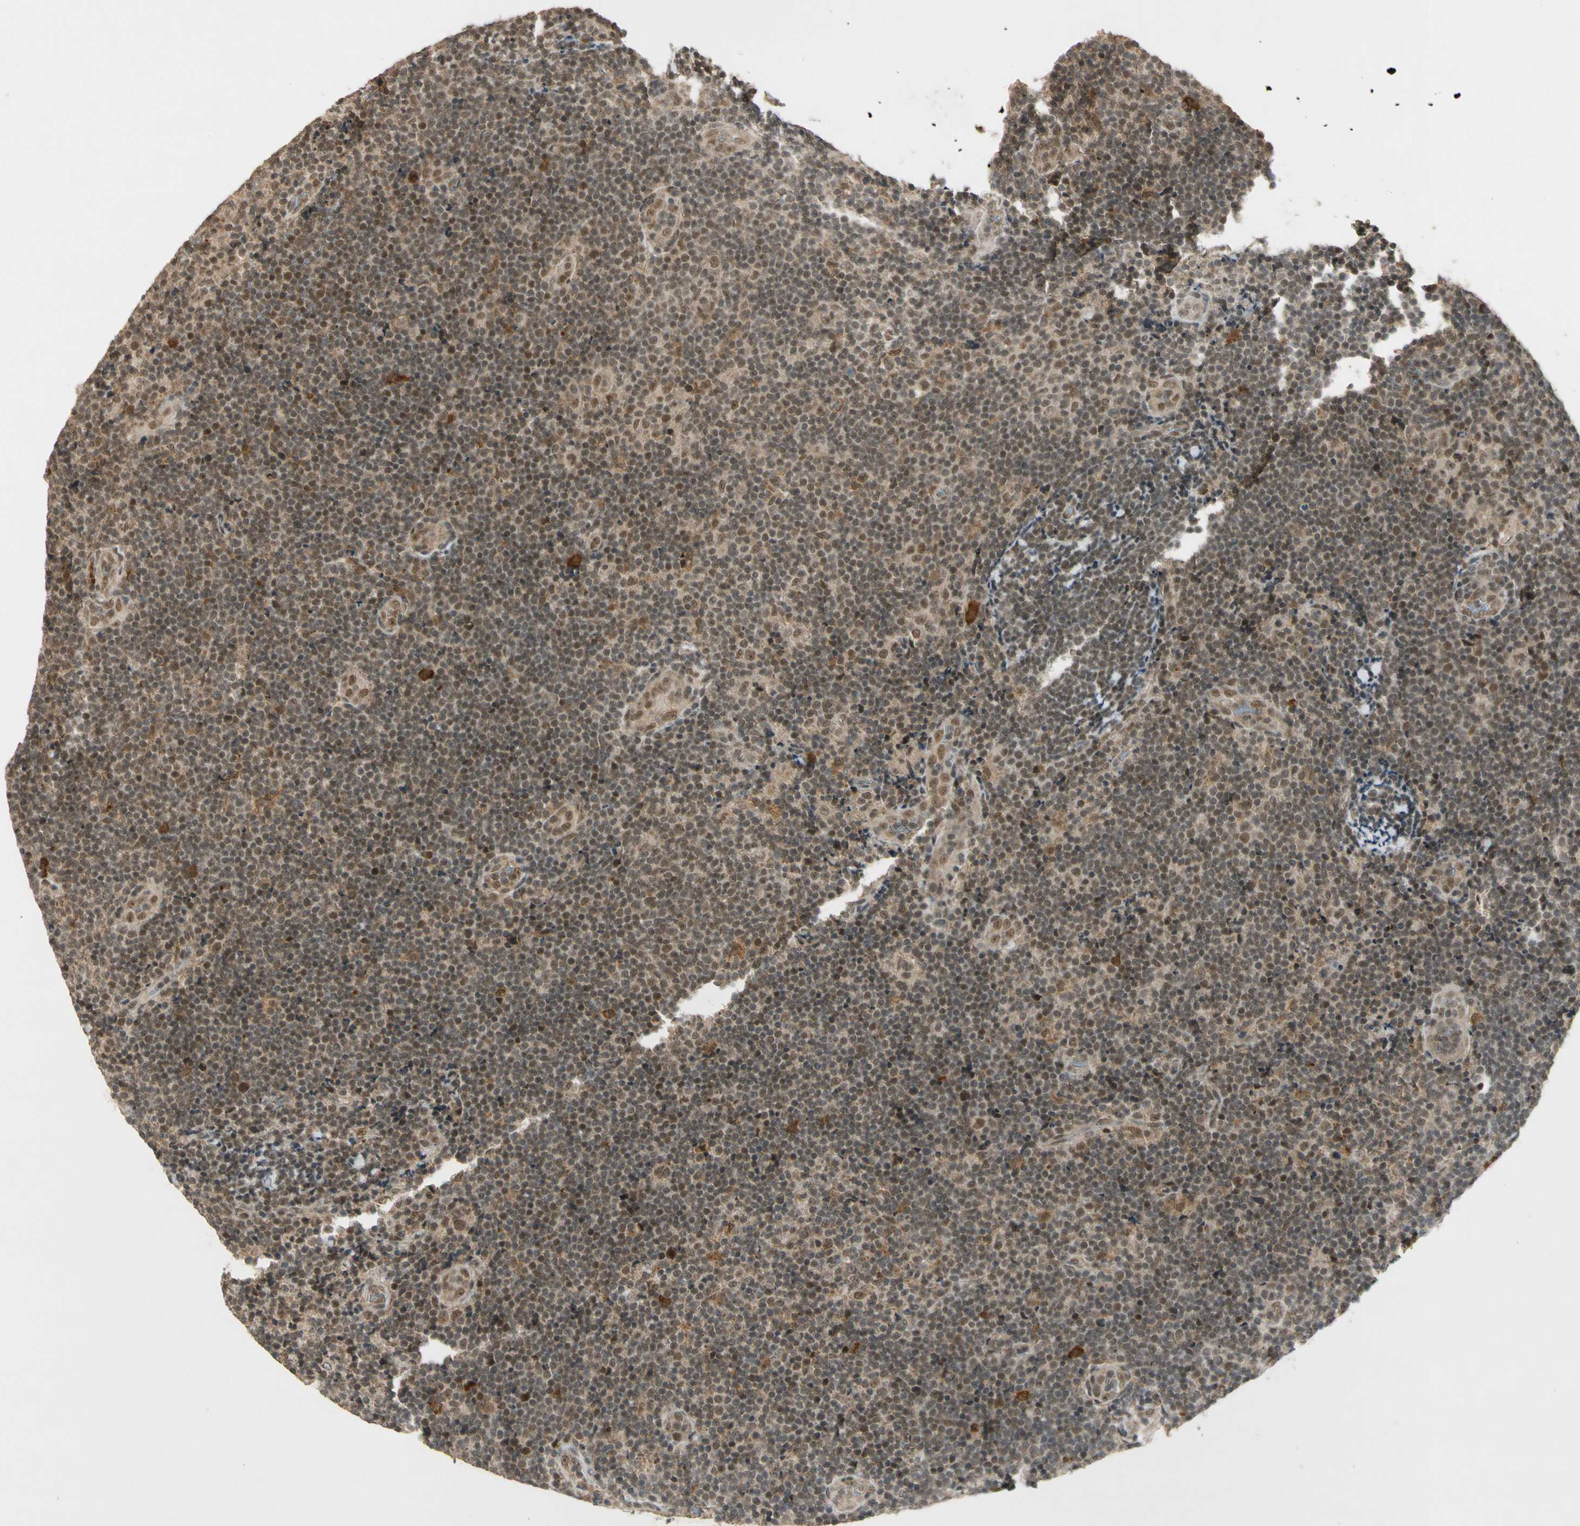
{"staining": {"intensity": "moderate", "quantity": ">75%", "location": "cytoplasmic/membranous,nuclear"}, "tissue": "lymphoma", "cell_type": "Tumor cells", "image_type": "cancer", "snomed": [{"axis": "morphology", "description": "Malignant lymphoma, non-Hodgkin's type, Low grade"}, {"axis": "topography", "description": "Lymph node"}], "caption": "Immunohistochemistry (IHC) (DAB (3,3'-diaminobenzidine)) staining of human lymphoma displays moderate cytoplasmic/membranous and nuclear protein expression in approximately >75% of tumor cells.", "gene": "ZNF135", "patient": {"sex": "male", "age": 83}}